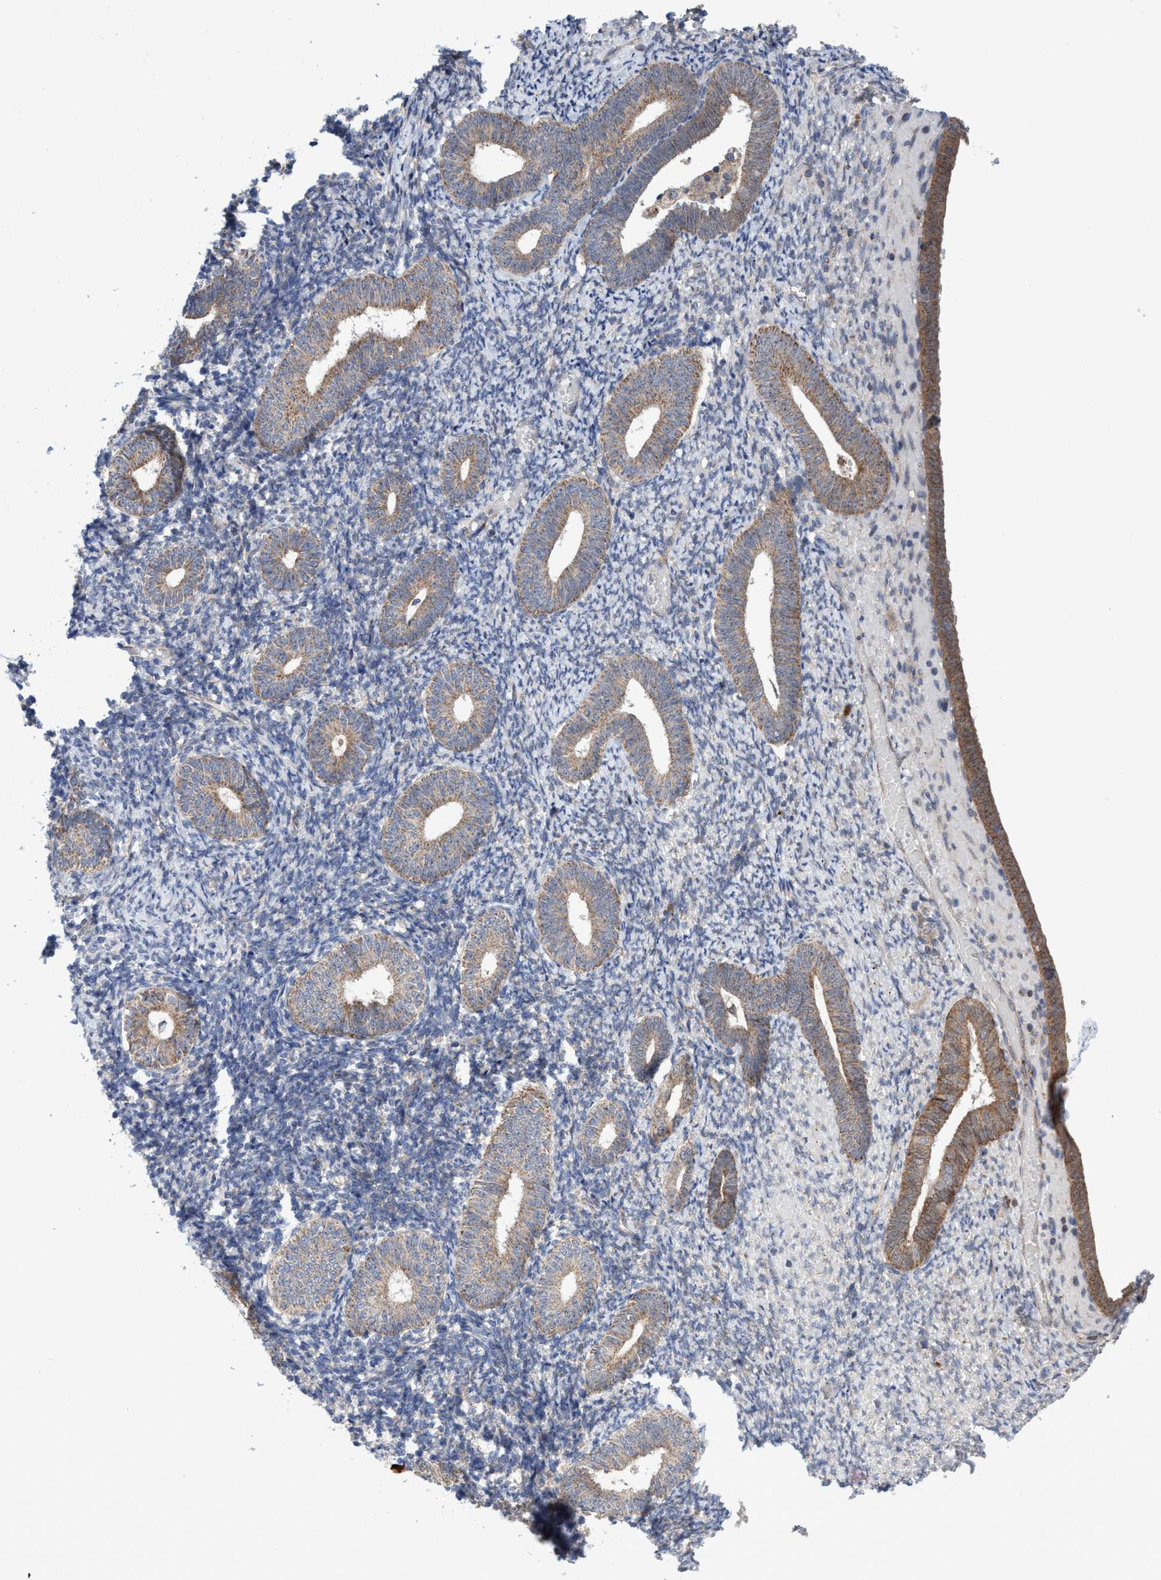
{"staining": {"intensity": "negative", "quantity": "none", "location": "none"}, "tissue": "endometrium", "cell_type": "Cells in endometrial stroma", "image_type": "normal", "snomed": [{"axis": "morphology", "description": "Normal tissue, NOS"}, {"axis": "topography", "description": "Endometrium"}], "caption": "A histopathology image of endometrium stained for a protein shows no brown staining in cells in endometrial stroma.", "gene": "P2RY14", "patient": {"sex": "female", "age": 66}}